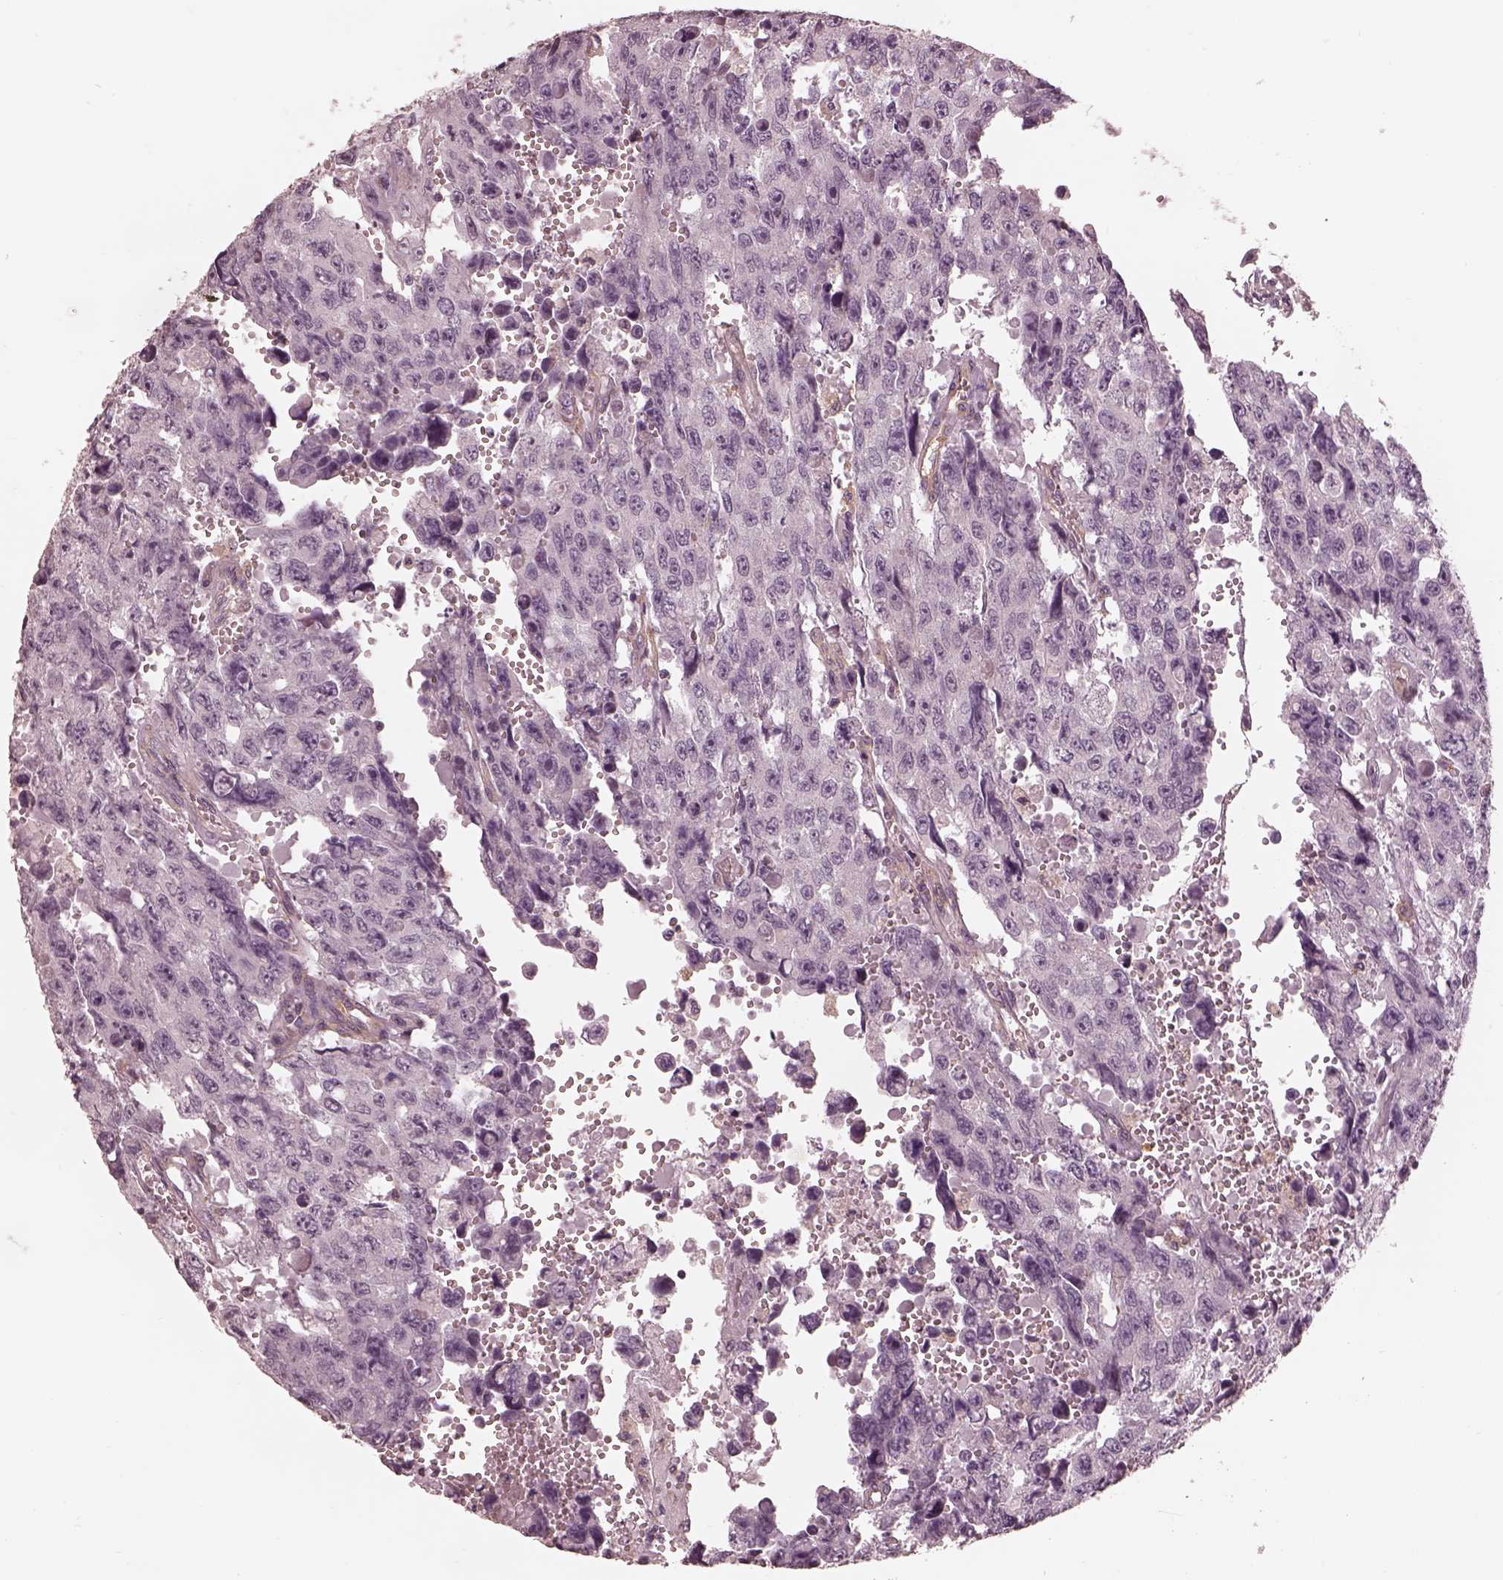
{"staining": {"intensity": "negative", "quantity": "none", "location": "none"}, "tissue": "testis cancer", "cell_type": "Tumor cells", "image_type": "cancer", "snomed": [{"axis": "morphology", "description": "Seminoma, NOS"}, {"axis": "topography", "description": "Testis"}], "caption": "An immunohistochemistry histopathology image of testis cancer is shown. There is no staining in tumor cells of testis cancer. Brightfield microscopy of immunohistochemistry stained with DAB (3,3'-diaminobenzidine) (brown) and hematoxylin (blue), captured at high magnification.", "gene": "PRKACG", "patient": {"sex": "male", "age": 26}}